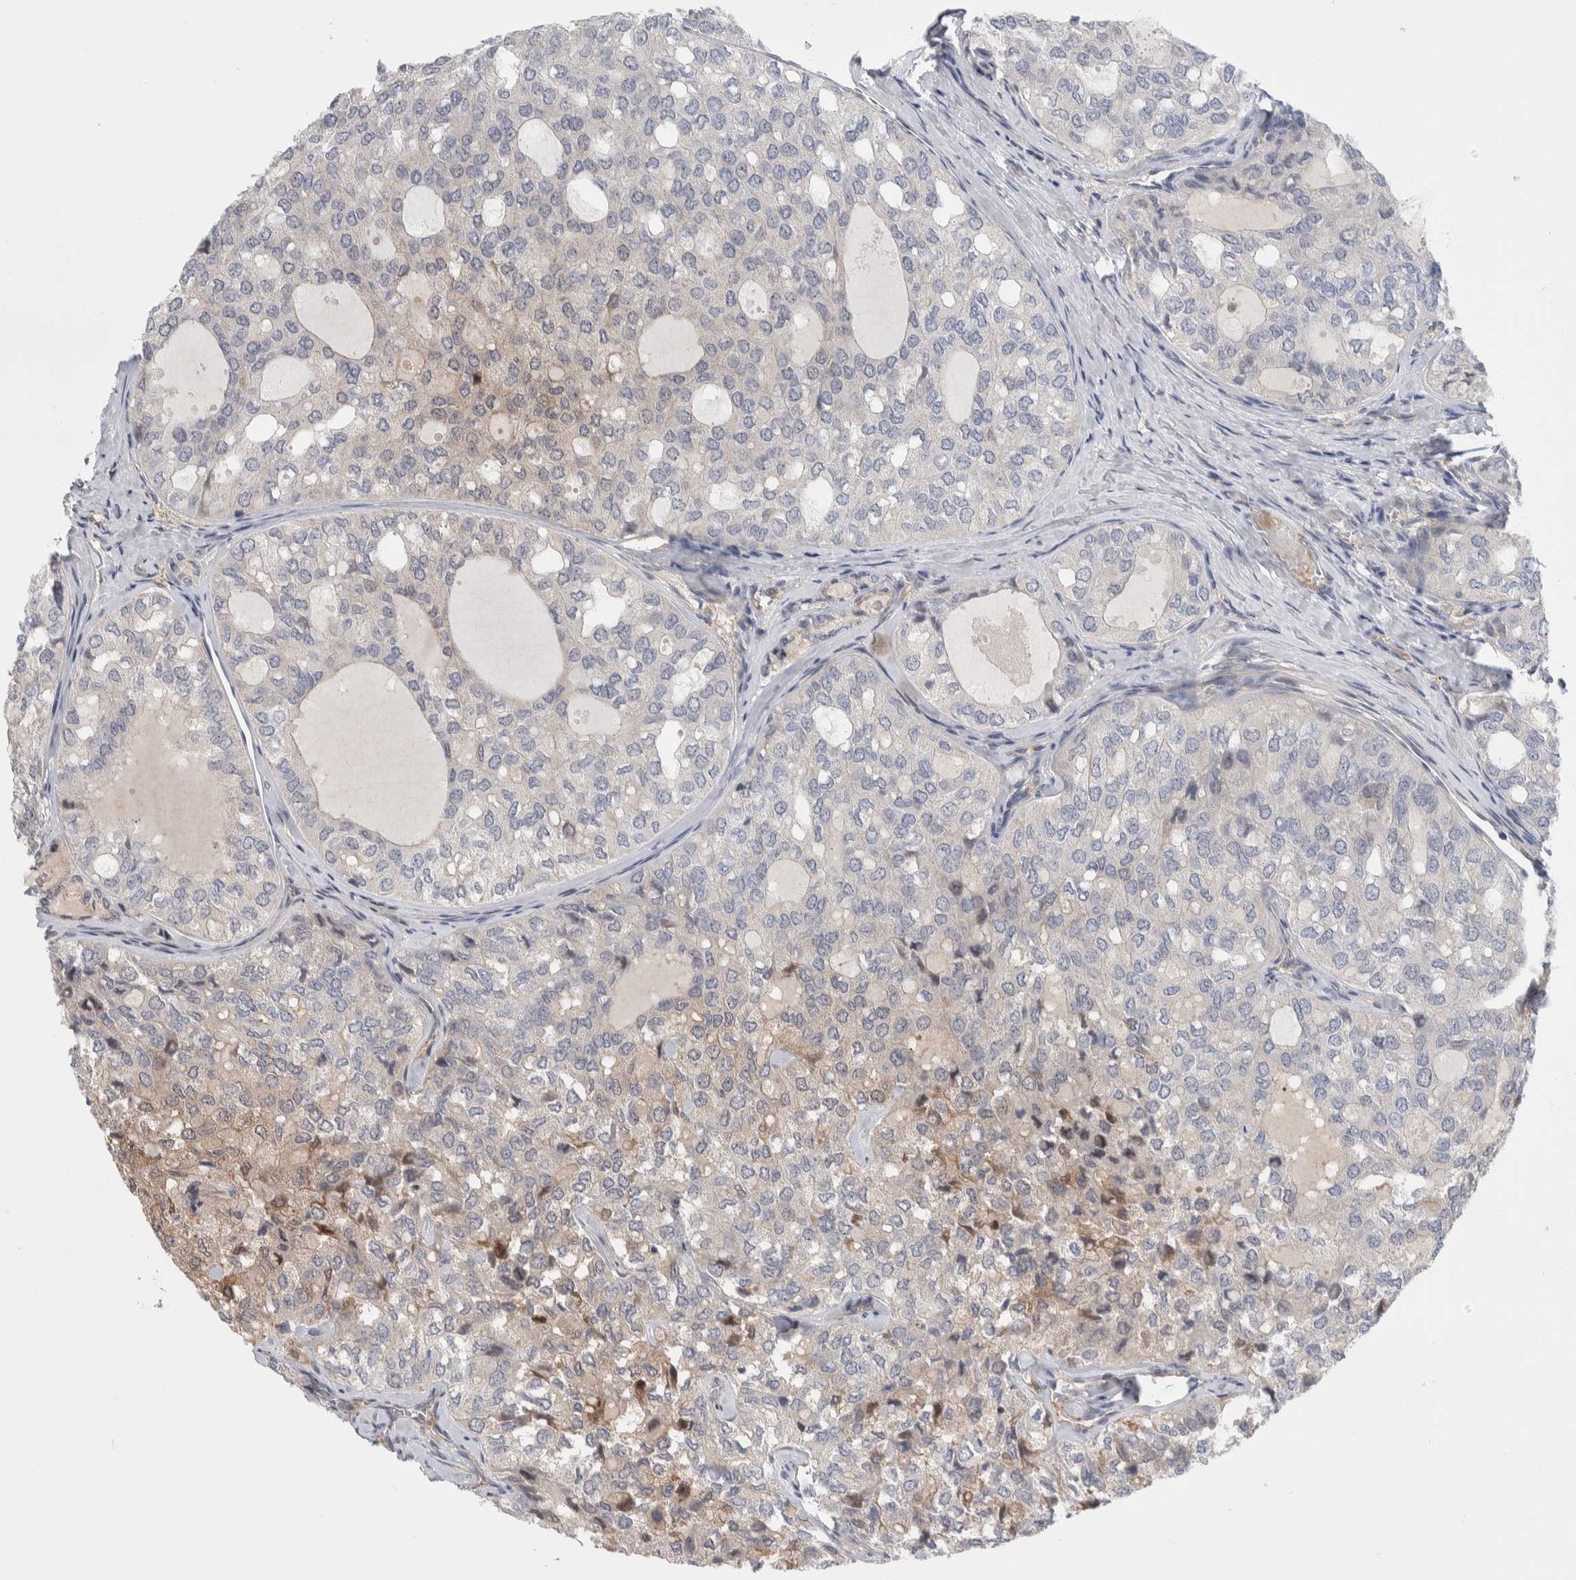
{"staining": {"intensity": "weak", "quantity": "<25%", "location": "cytoplasmic/membranous"}, "tissue": "thyroid cancer", "cell_type": "Tumor cells", "image_type": "cancer", "snomed": [{"axis": "morphology", "description": "Follicular adenoma carcinoma, NOS"}, {"axis": "topography", "description": "Thyroid gland"}], "caption": "Human follicular adenoma carcinoma (thyroid) stained for a protein using immunohistochemistry demonstrates no staining in tumor cells.", "gene": "ZNF862", "patient": {"sex": "male", "age": 75}}